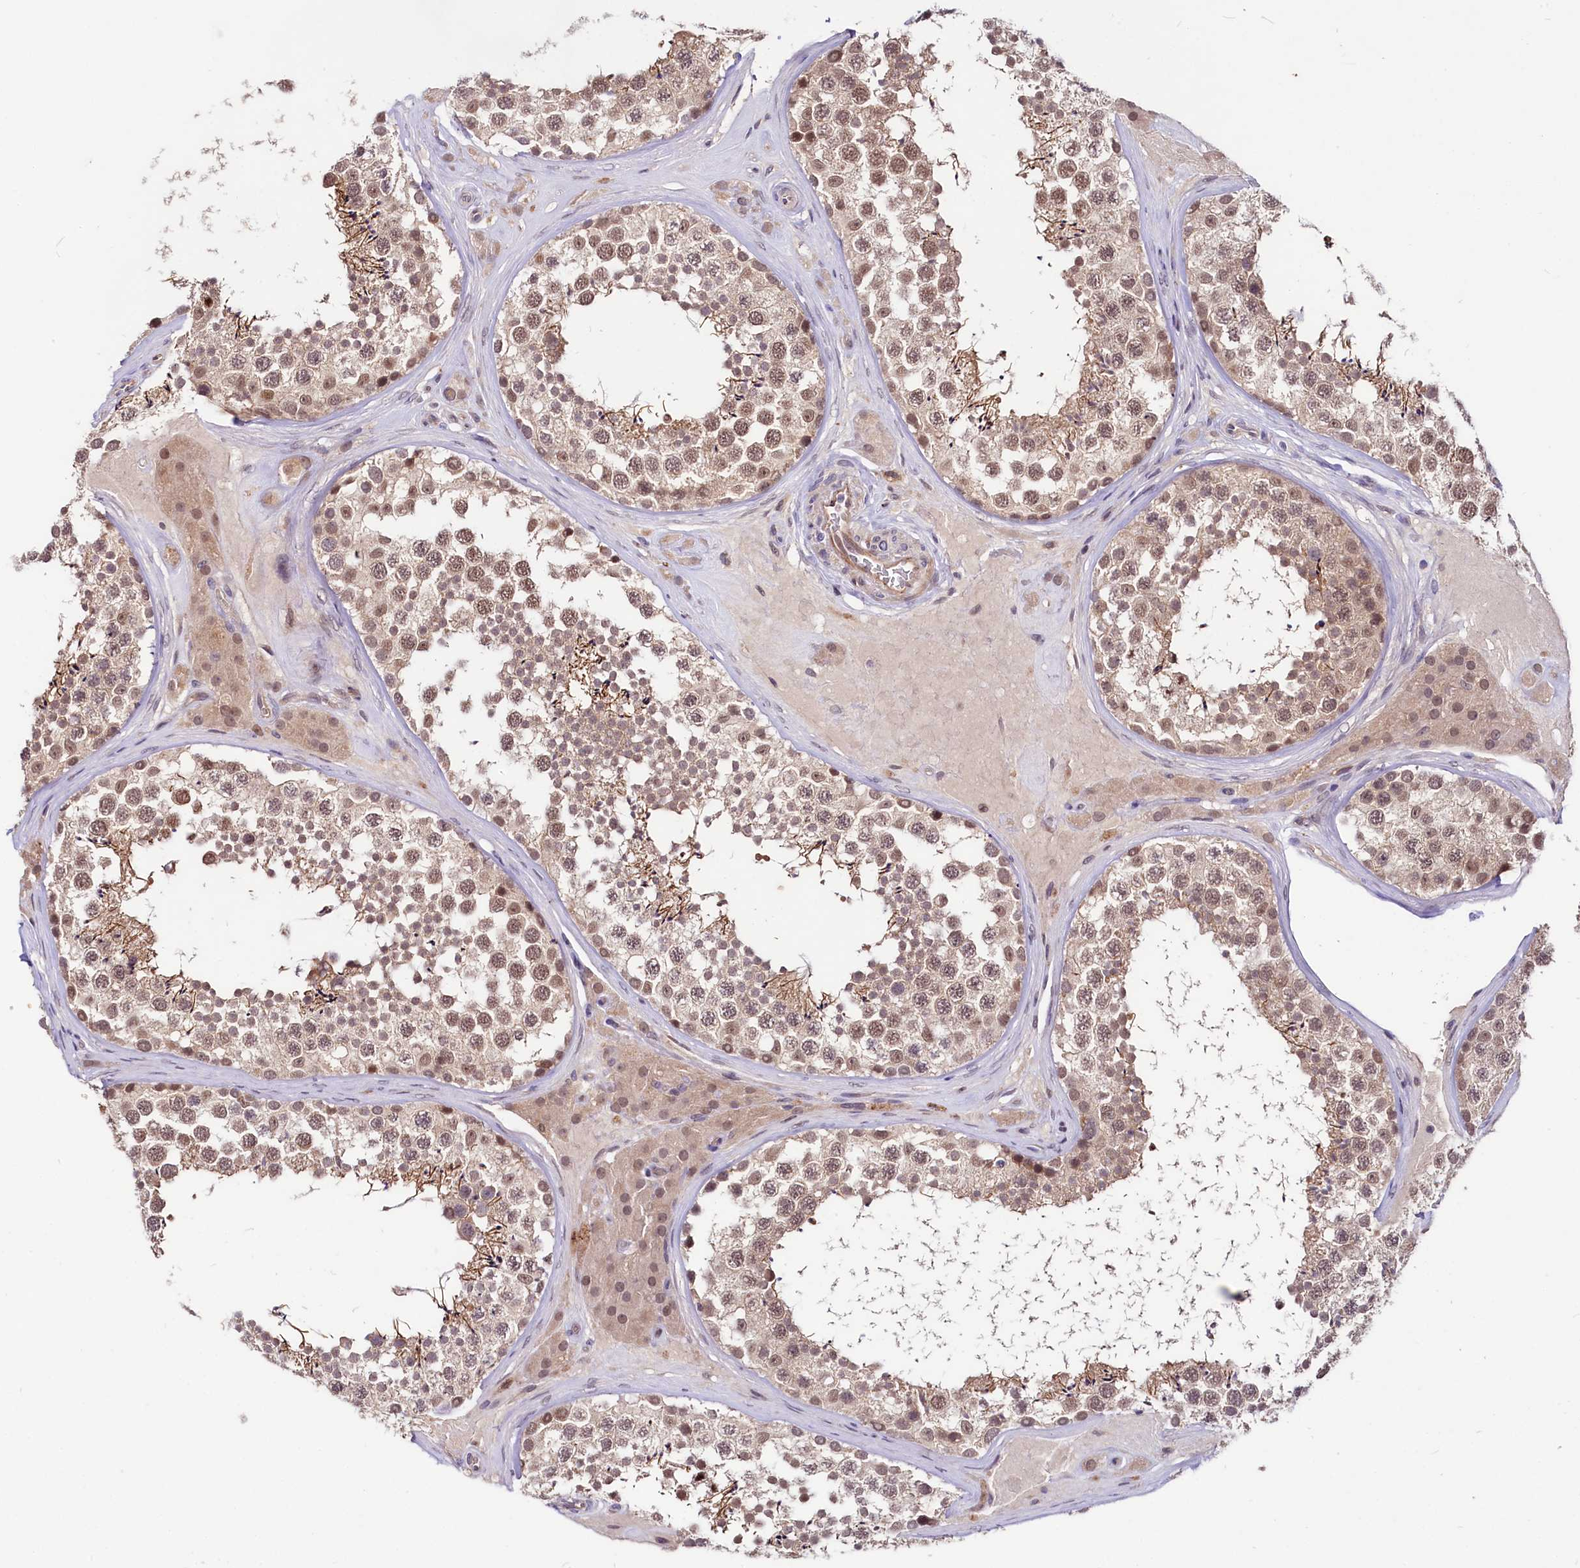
{"staining": {"intensity": "moderate", "quantity": ">75%", "location": "cytoplasmic/membranous,nuclear"}, "tissue": "testis", "cell_type": "Cells in seminiferous ducts", "image_type": "normal", "snomed": [{"axis": "morphology", "description": "Normal tissue, NOS"}, {"axis": "topography", "description": "Testis"}], "caption": "Immunohistochemical staining of normal human testis exhibits moderate cytoplasmic/membranous,nuclear protein positivity in approximately >75% of cells in seminiferous ducts.", "gene": "UBE3A", "patient": {"sex": "male", "age": 46}}